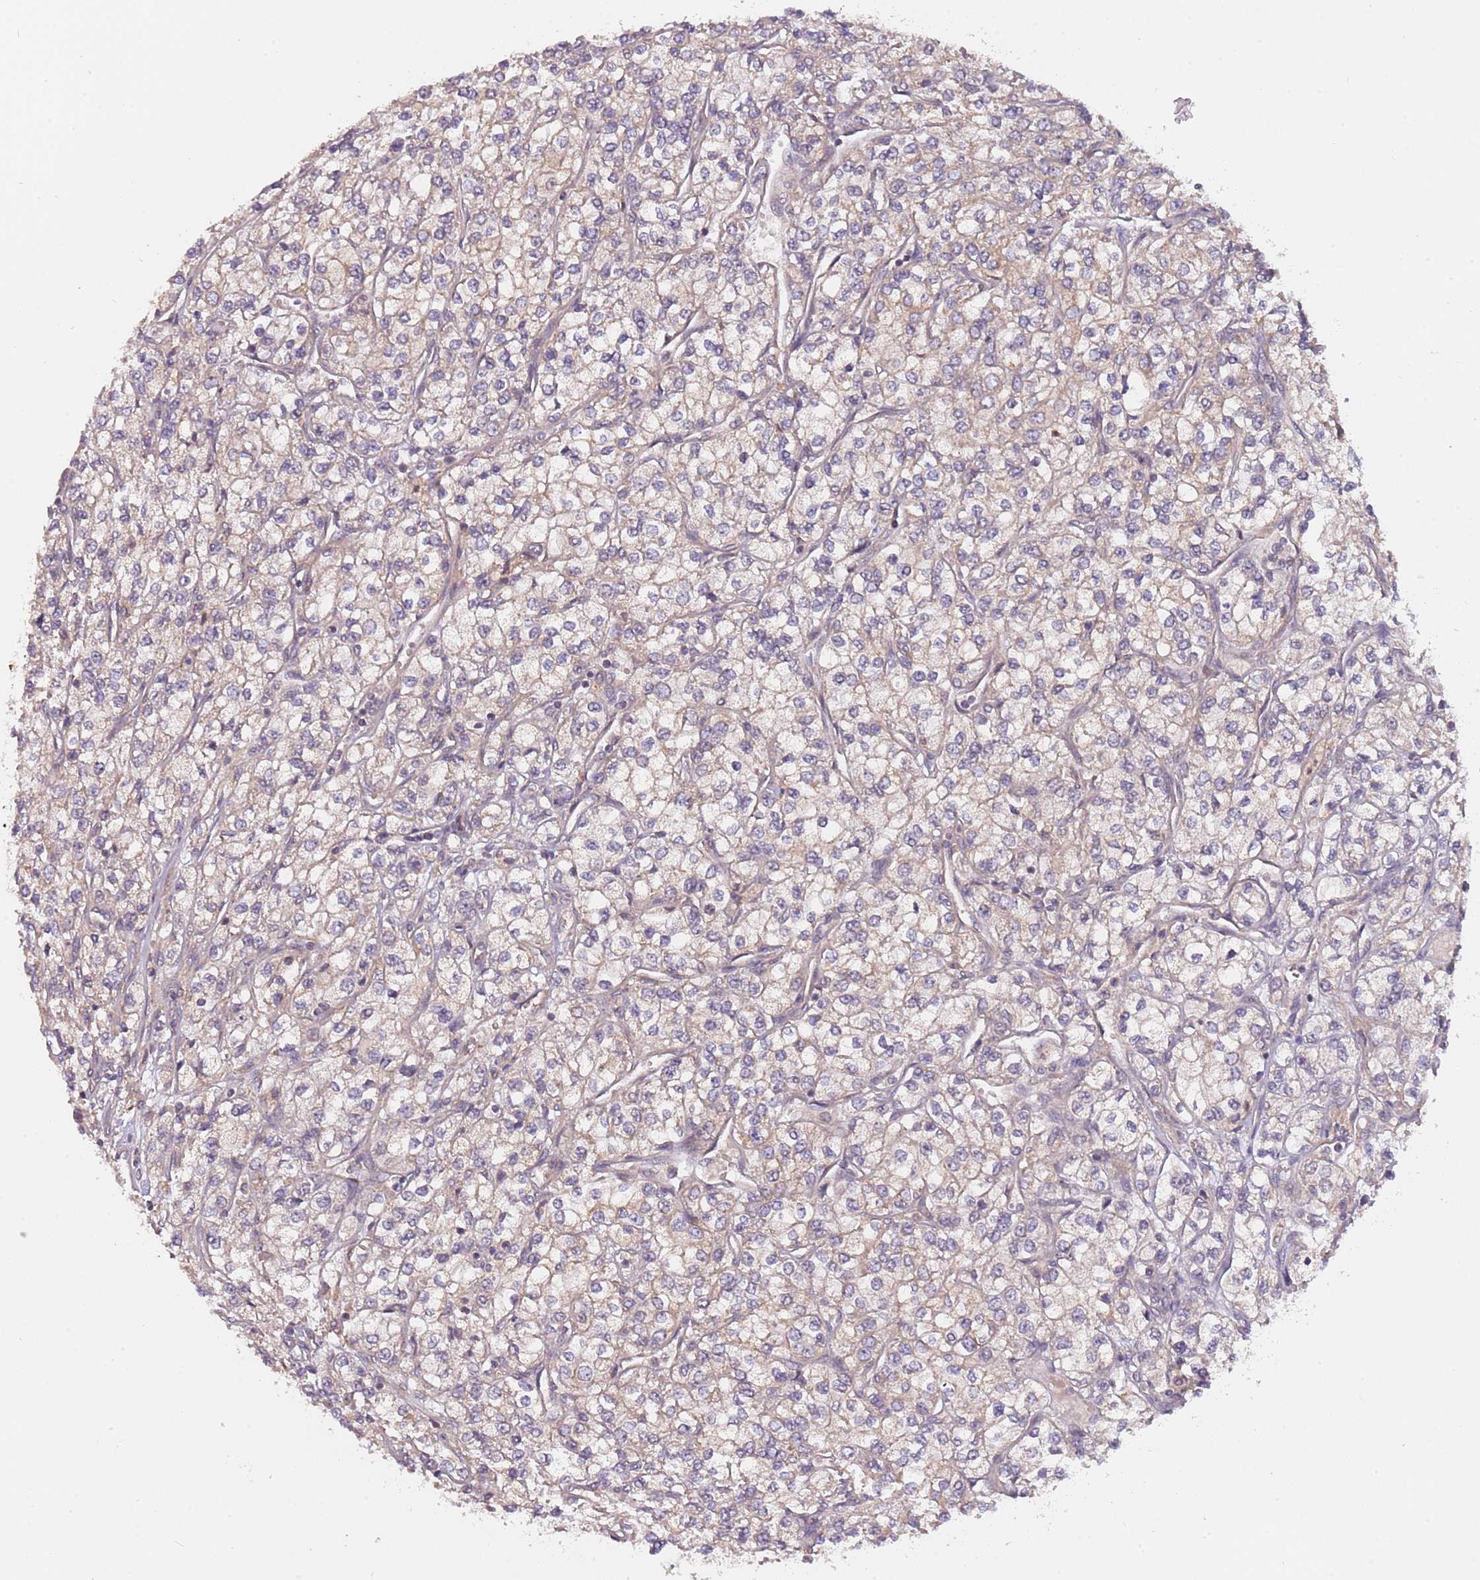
{"staining": {"intensity": "weak", "quantity": "<25%", "location": "cytoplasmic/membranous"}, "tissue": "renal cancer", "cell_type": "Tumor cells", "image_type": "cancer", "snomed": [{"axis": "morphology", "description": "Adenocarcinoma, NOS"}, {"axis": "topography", "description": "Kidney"}], "caption": "There is no significant positivity in tumor cells of renal cancer (adenocarcinoma).", "gene": "RNF181", "patient": {"sex": "male", "age": 80}}